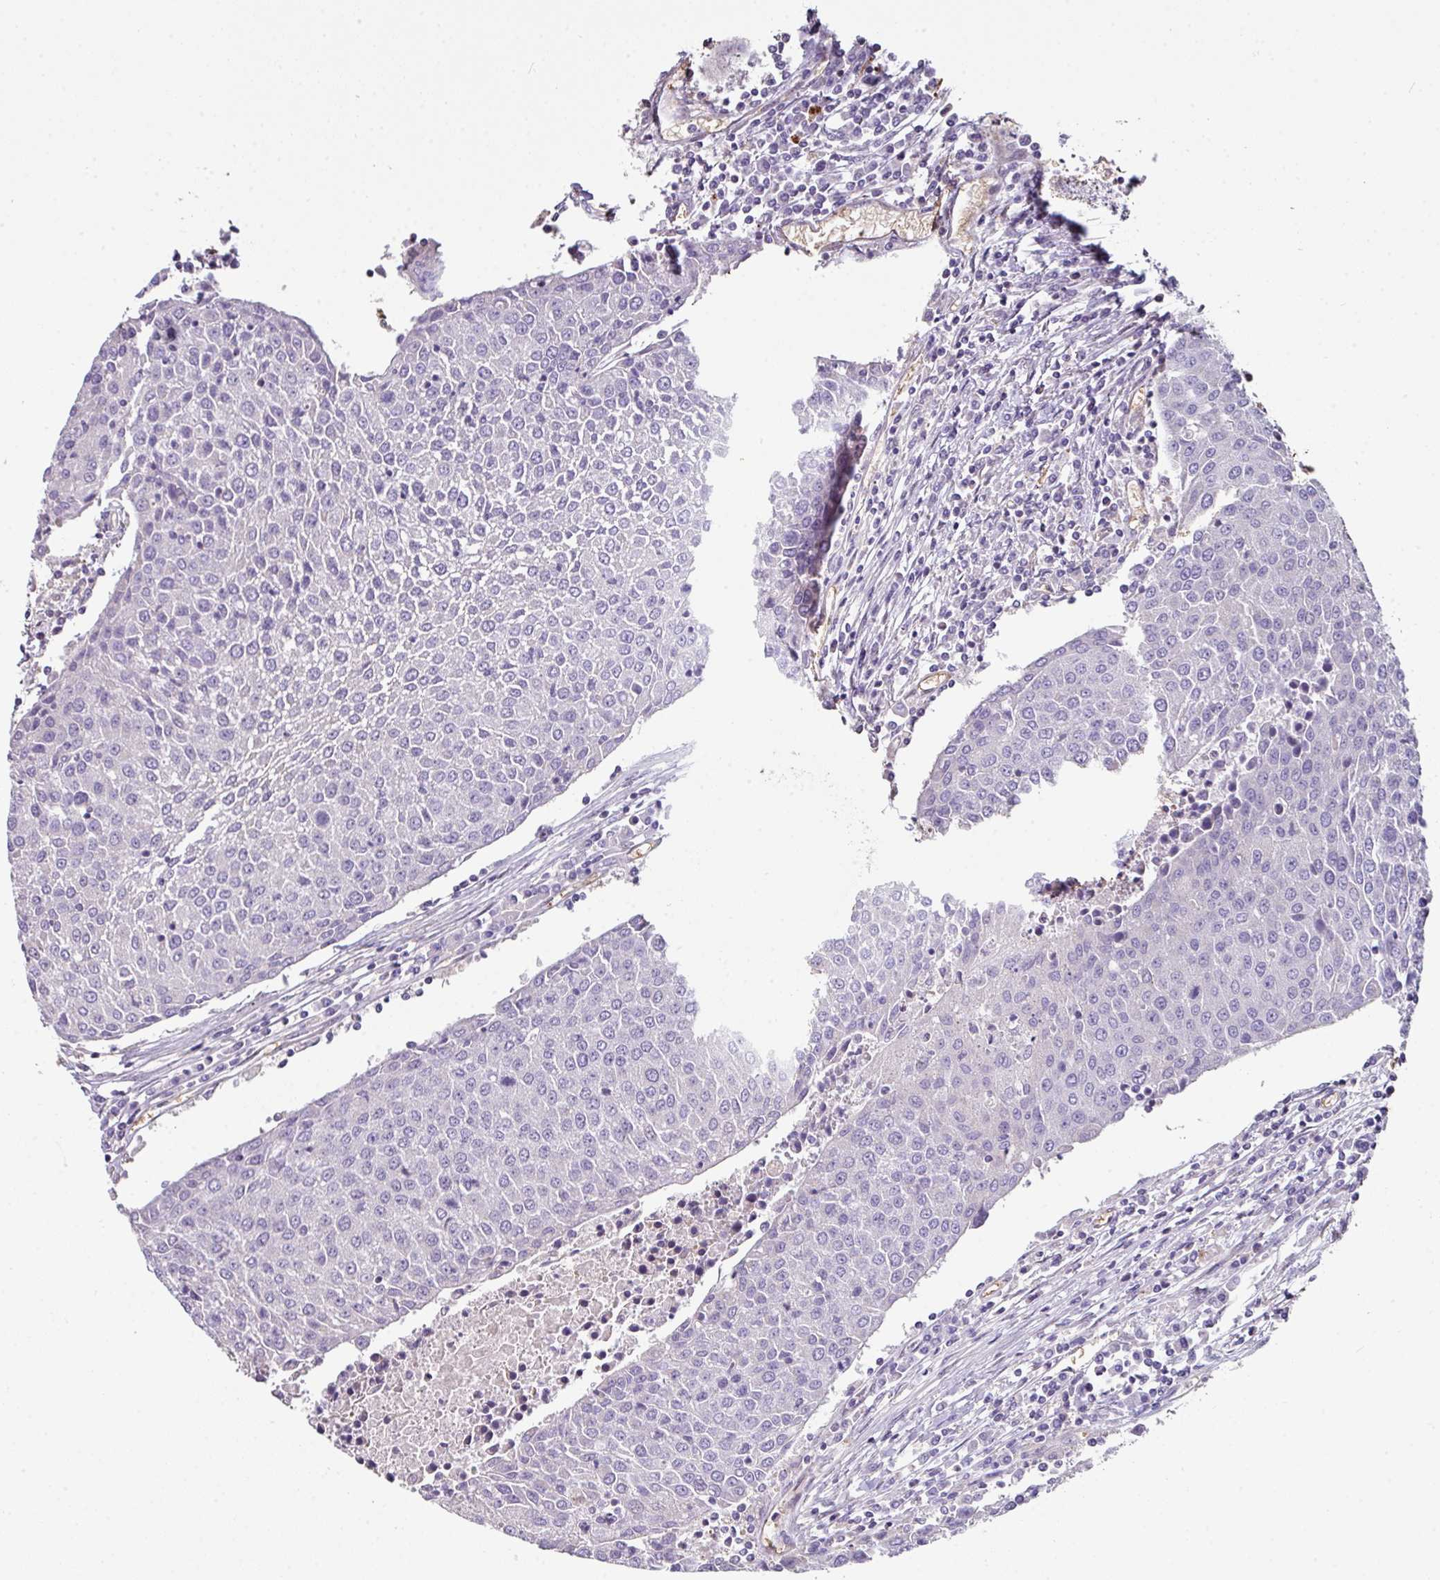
{"staining": {"intensity": "negative", "quantity": "none", "location": "none"}, "tissue": "urothelial cancer", "cell_type": "Tumor cells", "image_type": "cancer", "snomed": [{"axis": "morphology", "description": "Urothelial carcinoma, High grade"}, {"axis": "topography", "description": "Urinary bladder"}], "caption": "A high-resolution photomicrograph shows immunohistochemistry (IHC) staining of urothelial carcinoma (high-grade), which demonstrates no significant expression in tumor cells.", "gene": "ANO9", "patient": {"sex": "female", "age": 85}}